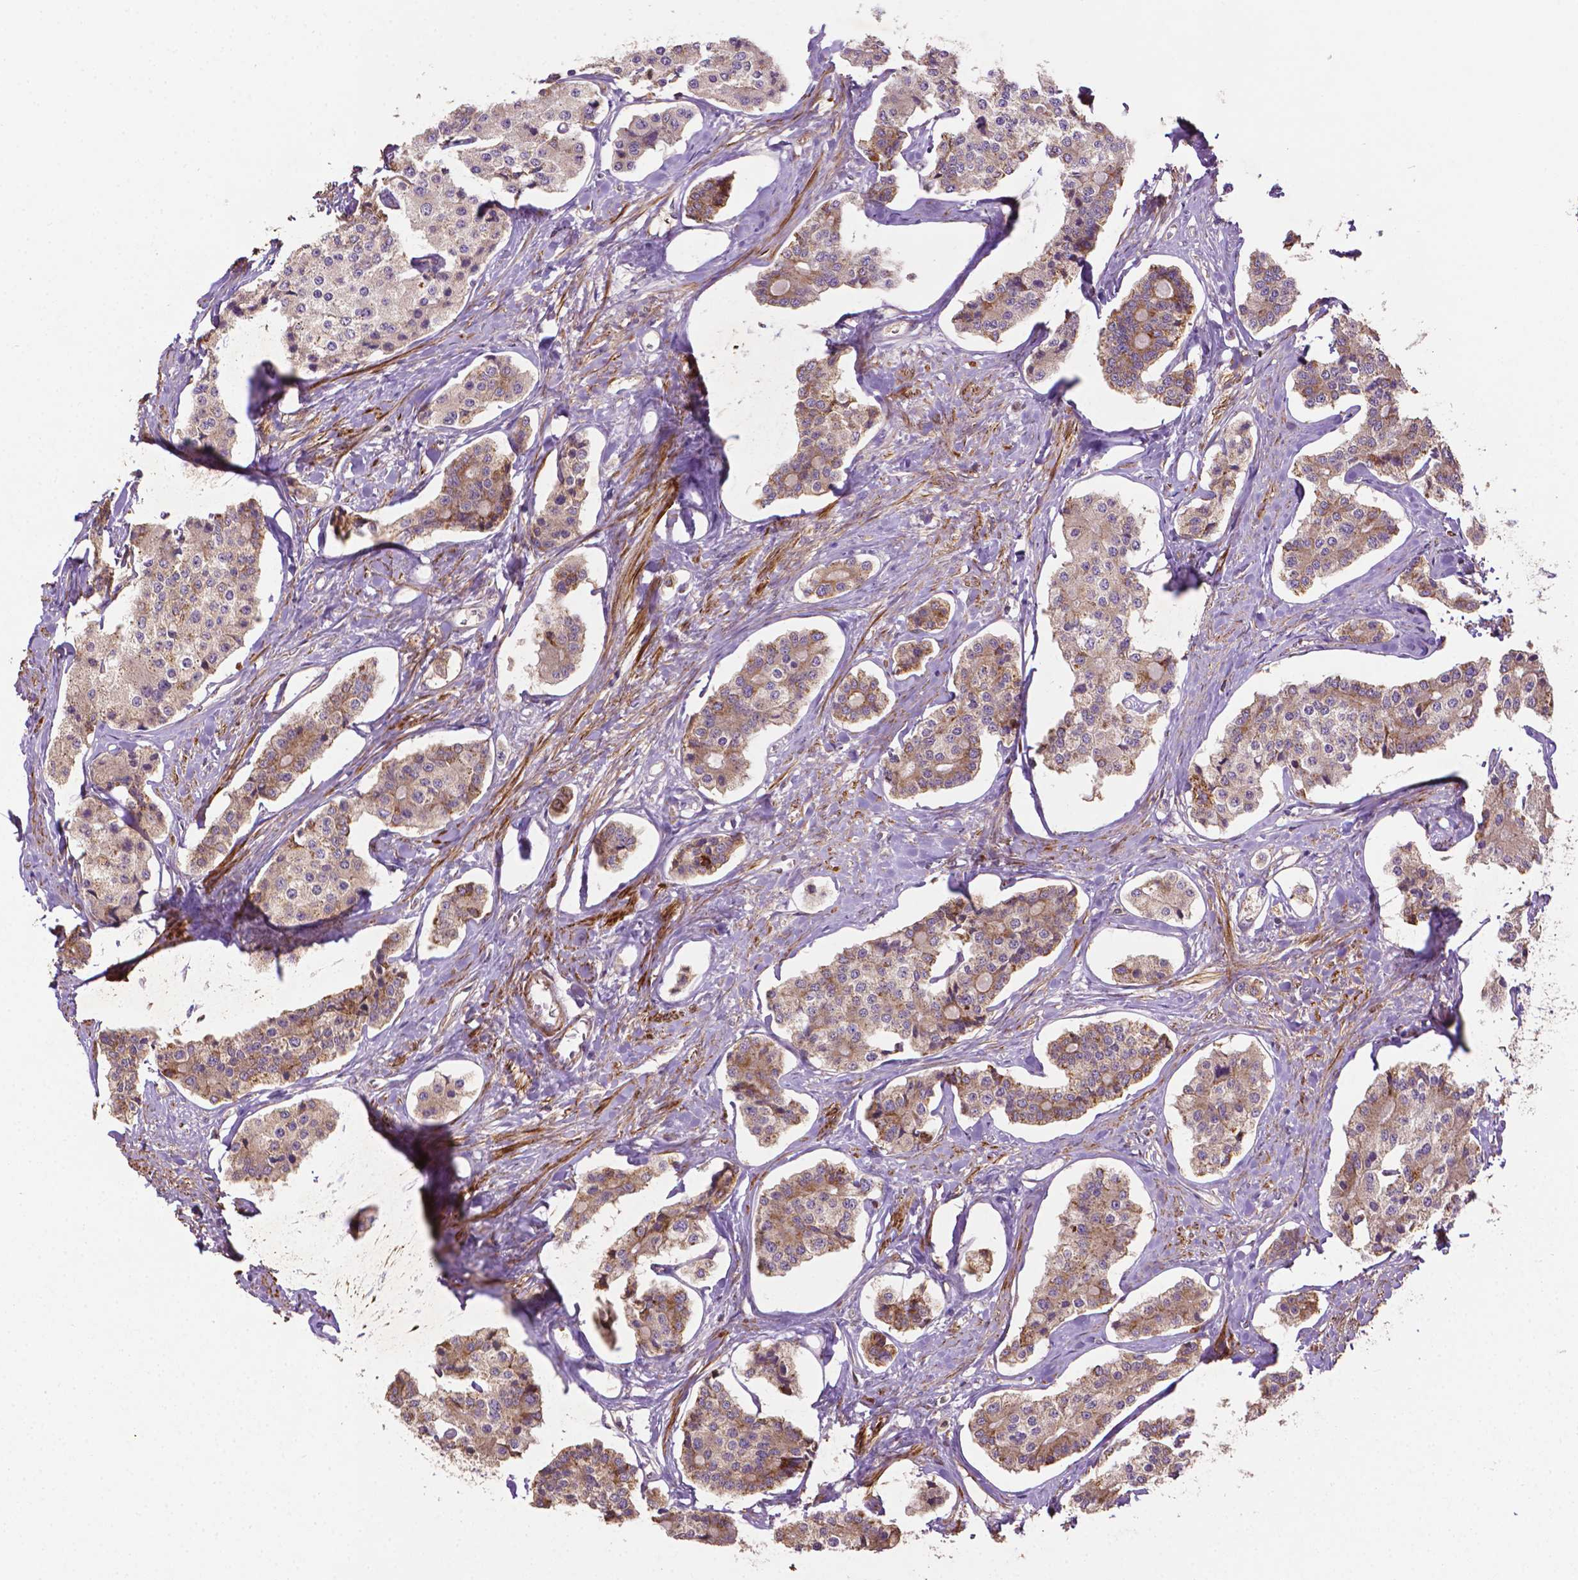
{"staining": {"intensity": "moderate", "quantity": "25%-75%", "location": "cytoplasmic/membranous"}, "tissue": "carcinoid", "cell_type": "Tumor cells", "image_type": "cancer", "snomed": [{"axis": "morphology", "description": "Carcinoid, malignant, NOS"}, {"axis": "topography", "description": "Small intestine"}], "caption": "About 25%-75% of tumor cells in human malignant carcinoid display moderate cytoplasmic/membranous protein staining as visualized by brown immunohistochemical staining.", "gene": "LRR1", "patient": {"sex": "female", "age": 65}}